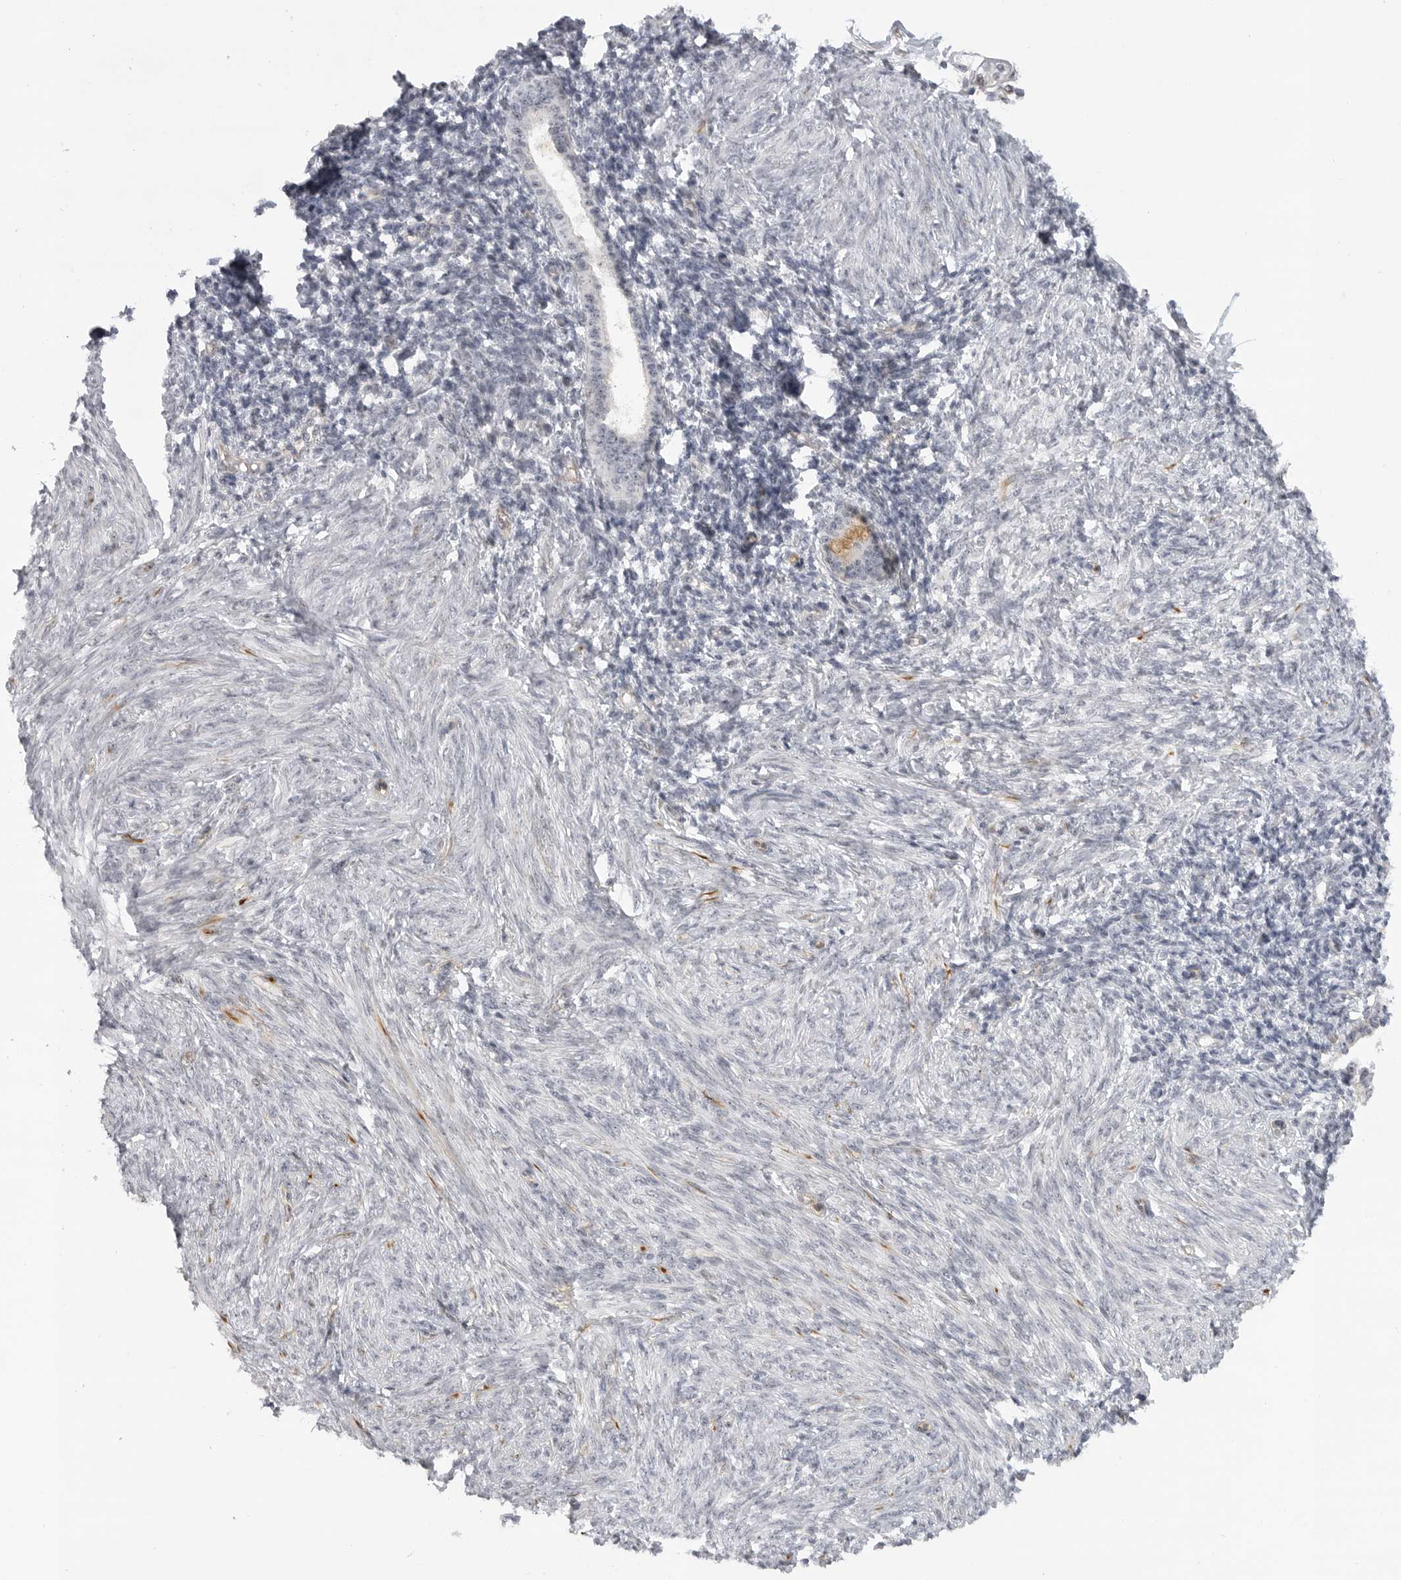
{"staining": {"intensity": "negative", "quantity": "none", "location": "none"}, "tissue": "endometrium", "cell_type": "Cells in endometrial stroma", "image_type": "normal", "snomed": [{"axis": "morphology", "description": "Normal tissue, NOS"}, {"axis": "topography", "description": "Endometrium"}], "caption": "DAB (3,3'-diaminobenzidine) immunohistochemical staining of benign human endometrium reveals no significant positivity in cells in endometrial stroma. (Brightfield microscopy of DAB (3,3'-diaminobenzidine) immunohistochemistry at high magnification).", "gene": "CEP295NL", "patient": {"sex": "female", "age": 77}}